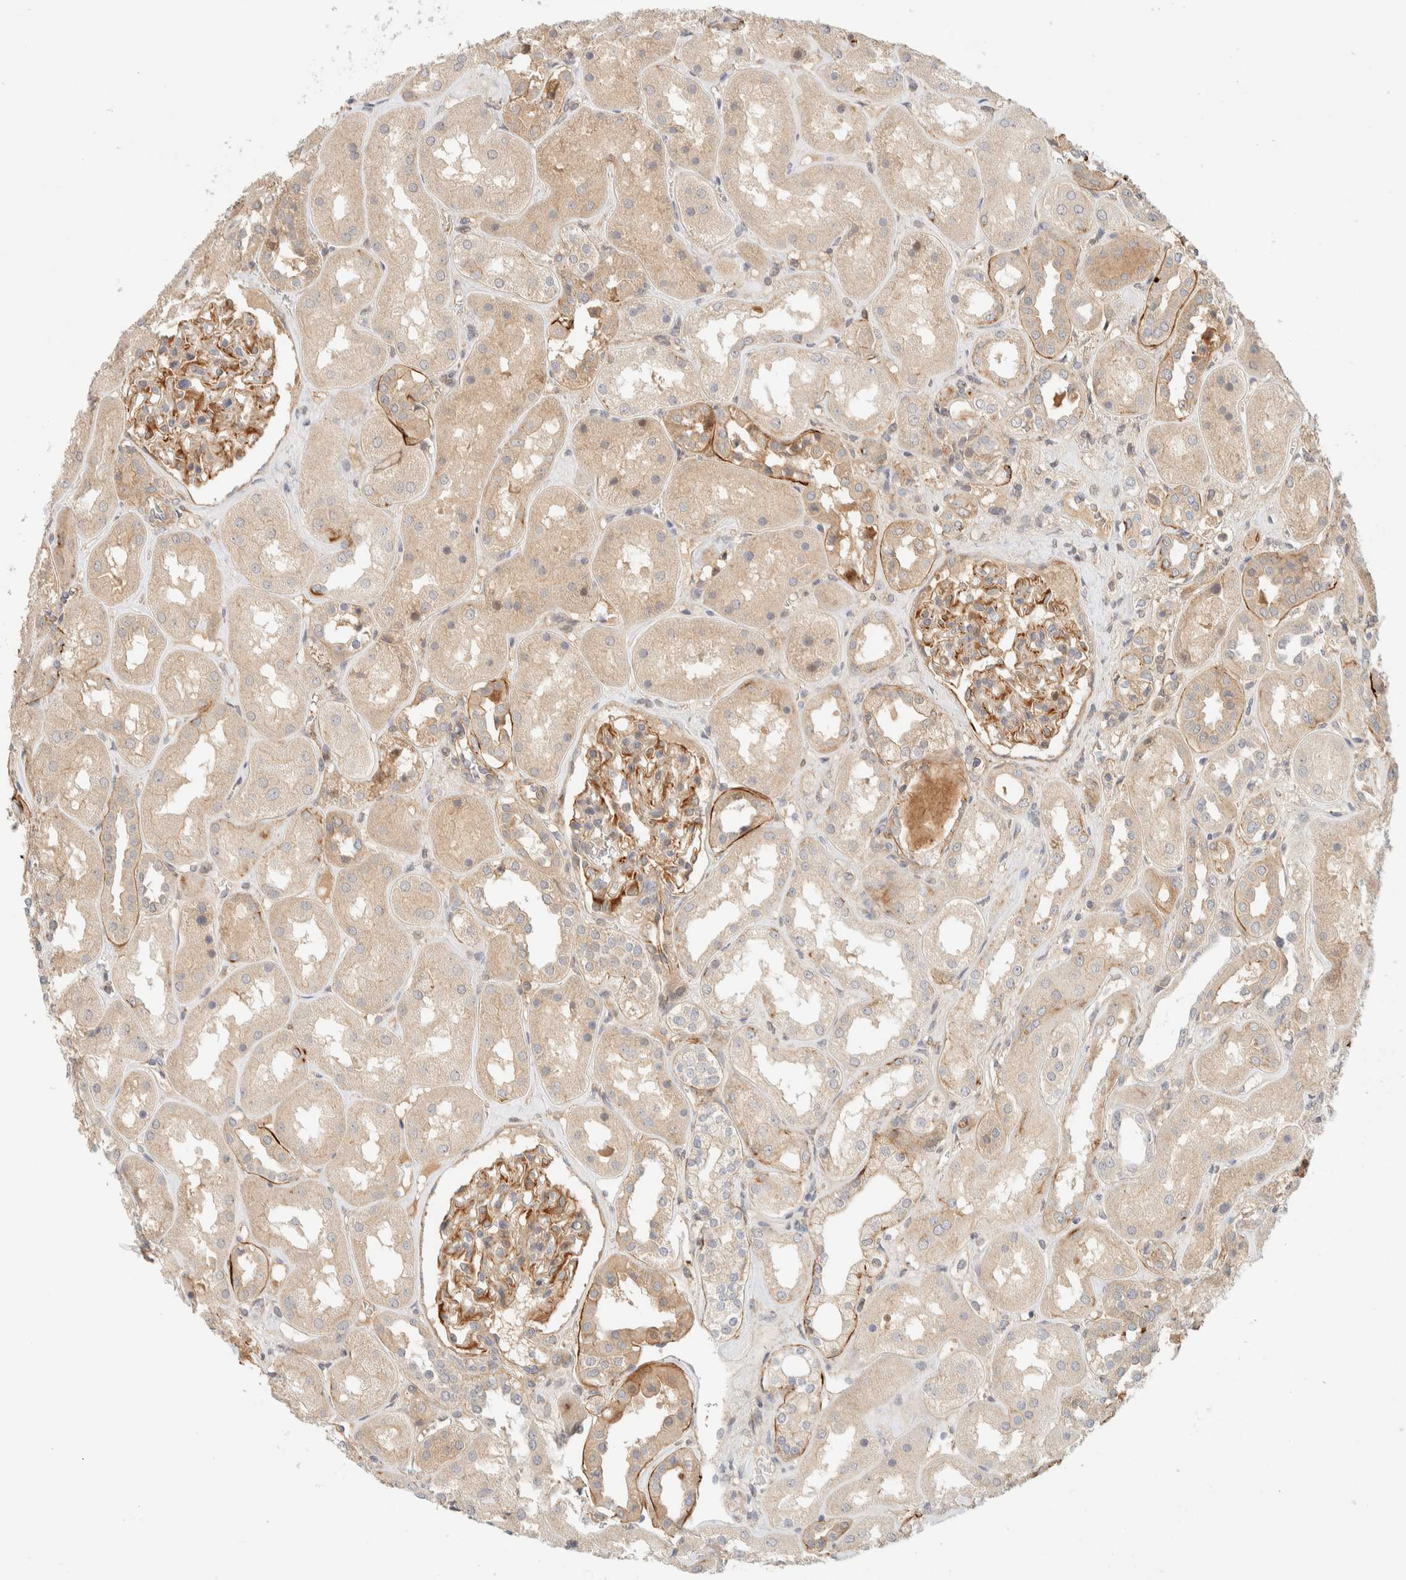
{"staining": {"intensity": "moderate", "quantity": ">75%", "location": "cytoplasmic/membranous"}, "tissue": "kidney", "cell_type": "Cells in glomeruli", "image_type": "normal", "snomed": [{"axis": "morphology", "description": "Normal tissue, NOS"}, {"axis": "topography", "description": "Kidney"}], "caption": "Immunohistochemical staining of benign kidney reveals medium levels of moderate cytoplasmic/membranous staining in approximately >75% of cells in glomeruli.", "gene": "FAT1", "patient": {"sex": "male", "age": 70}}